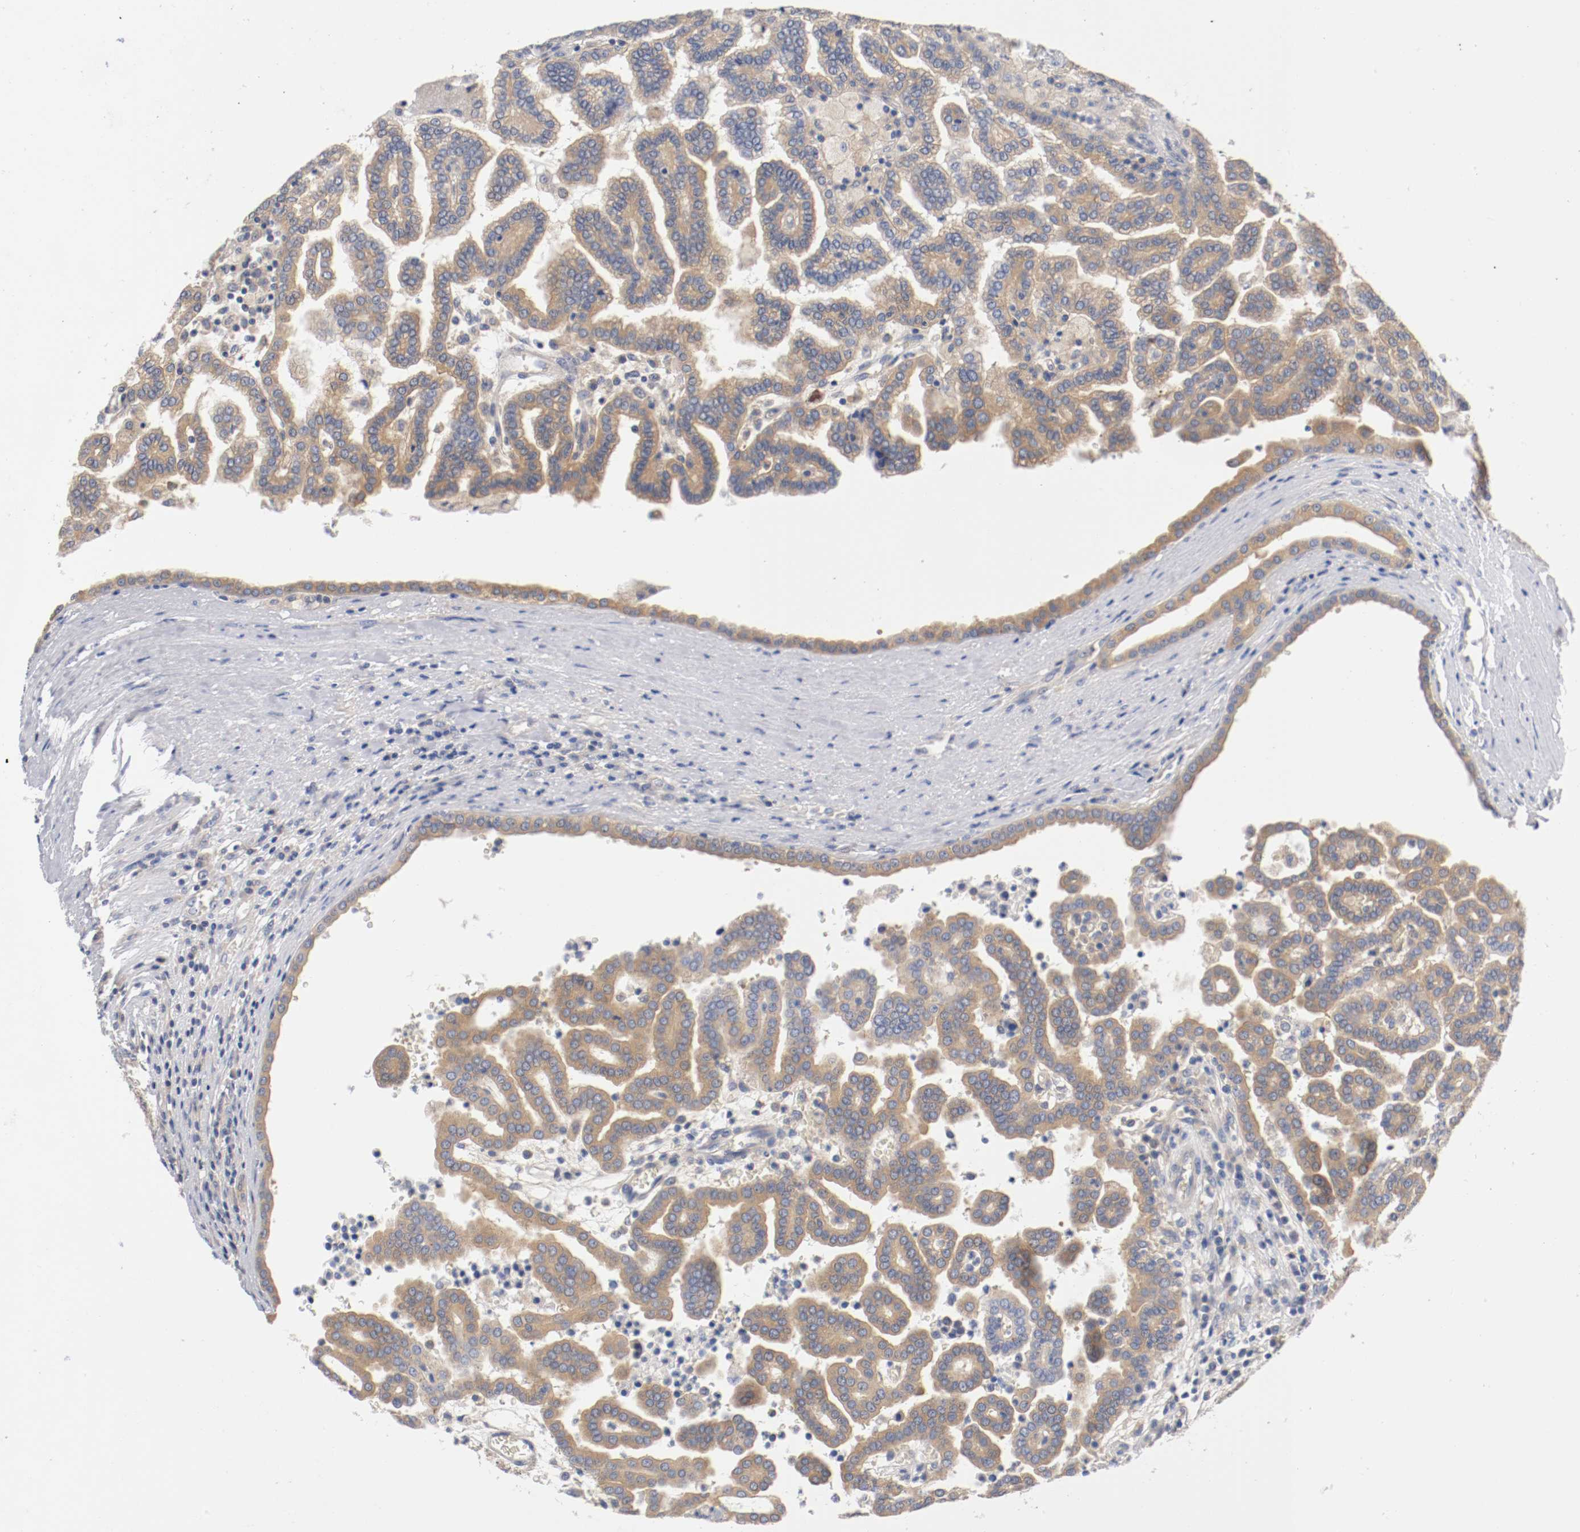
{"staining": {"intensity": "moderate", "quantity": ">75%", "location": "cytoplasmic/membranous"}, "tissue": "renal cancer", "cell_type": "Tumor cells", "image_type": "cancer", "snomed": [{"axis": "morphology", "description": "Adenocarcinoma, NOS"}, {"axis": "topography", "description": "Kidney"}], "caption": "The micrograph demonstrates immunohistochemical staining of renal cancer. There is moderate cytoplasmic/membranous positivity is seen in about >75% of tumor cells.", "gene": "HGS", "patient": {"sex": "male", "age": 61}}